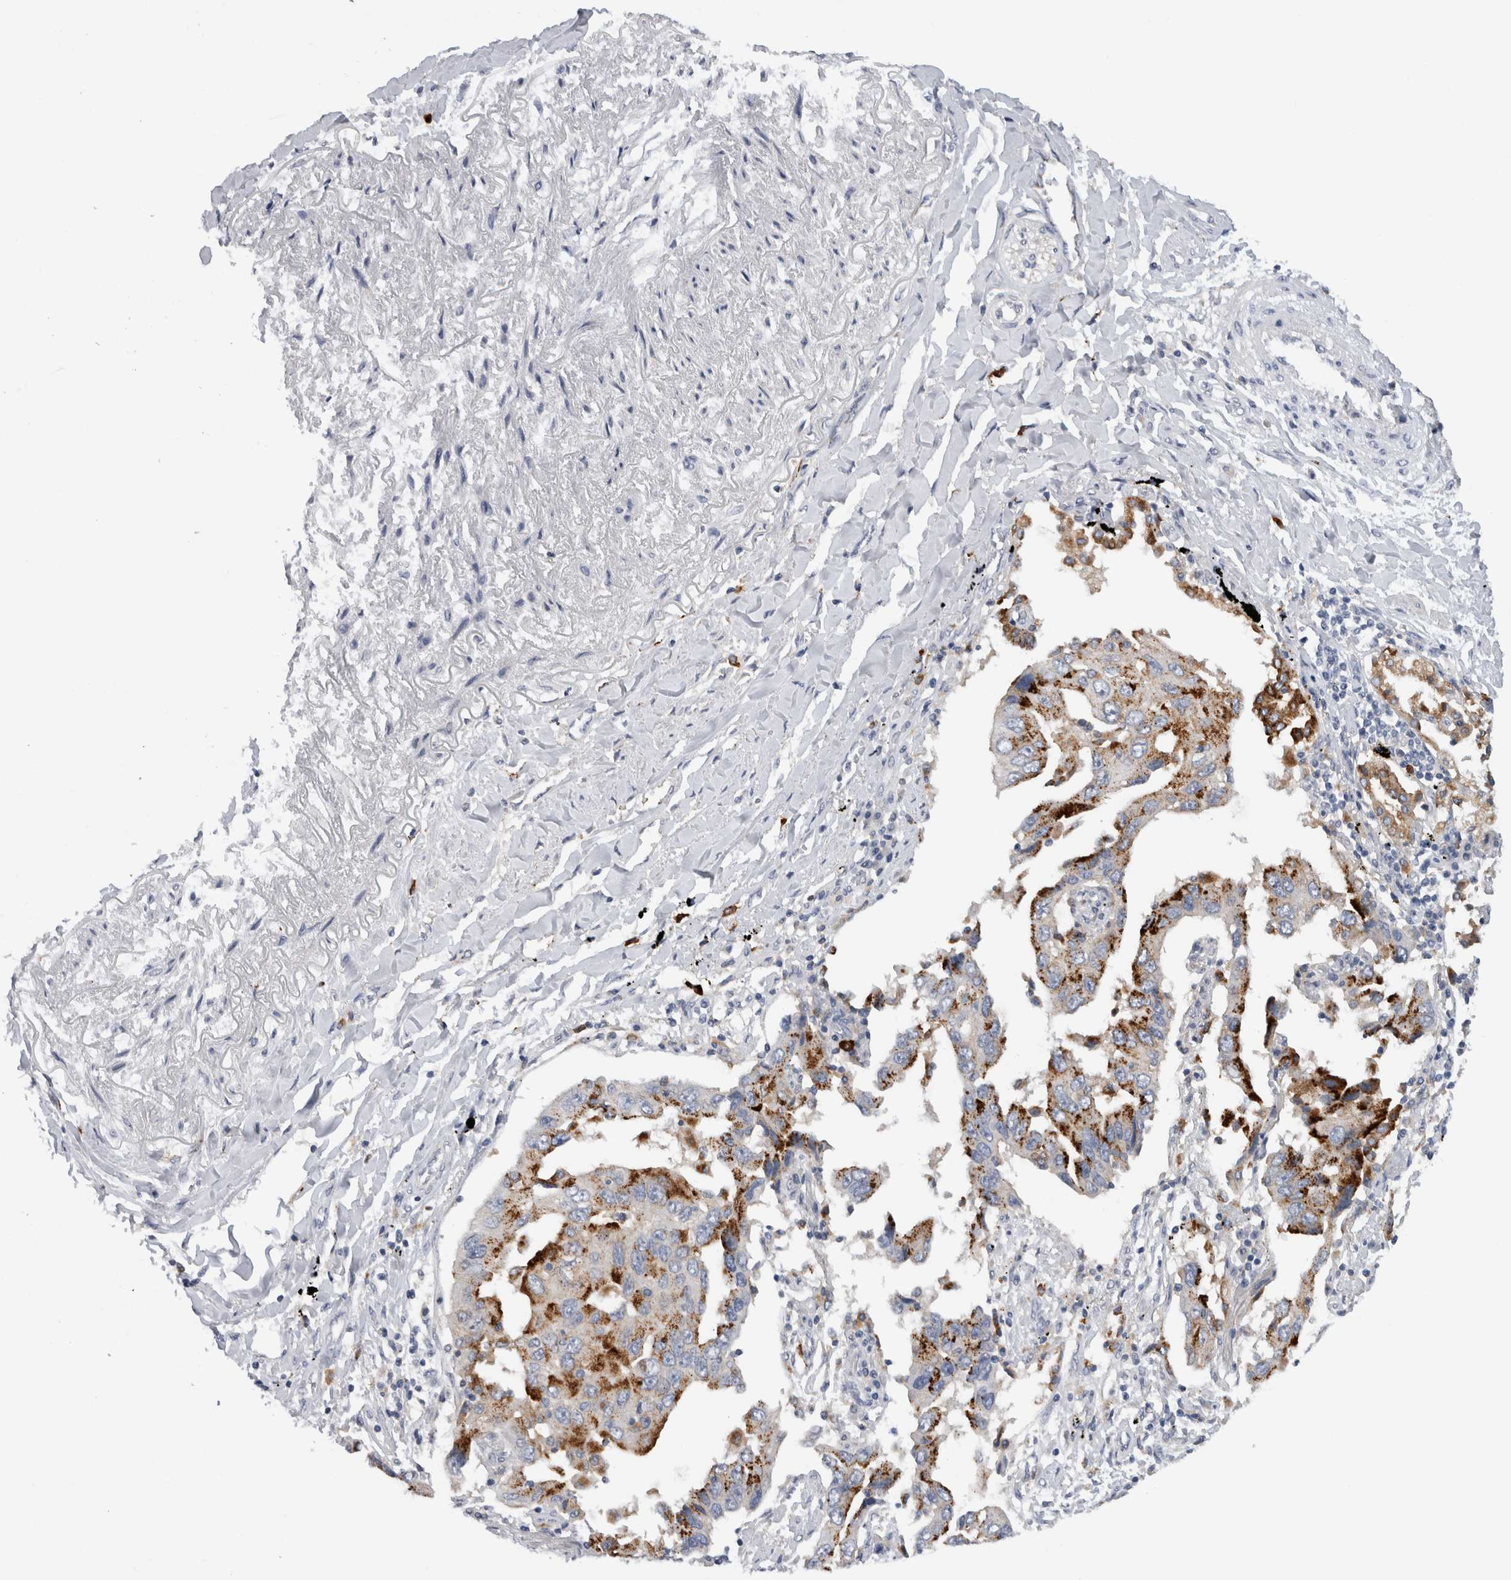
{"staining": {"intensity": "moderate", "quantity": ">75%", "location": "cytoplasmic/membranous"}, "tissue": "lung cancer", "cell_type": "Tumor cells", "image_type": "cancer", "snomed": [{"axis": "morphology", "description": "Adenocarcinoma, NOS"}, {"axis": "topography", "description": "Lung"}], "caption": "Lung cancer was stained to show a protein in brown. There is medium levels of moderate cytoplasmic/membranous expression in about >75% of tumor cells. (DAB (3,3'-diaminobenzidine) IHC with brightfield microscopy, high magnification).", "gene": "CD63", "patient": {"sex": "female", "age": 65}}